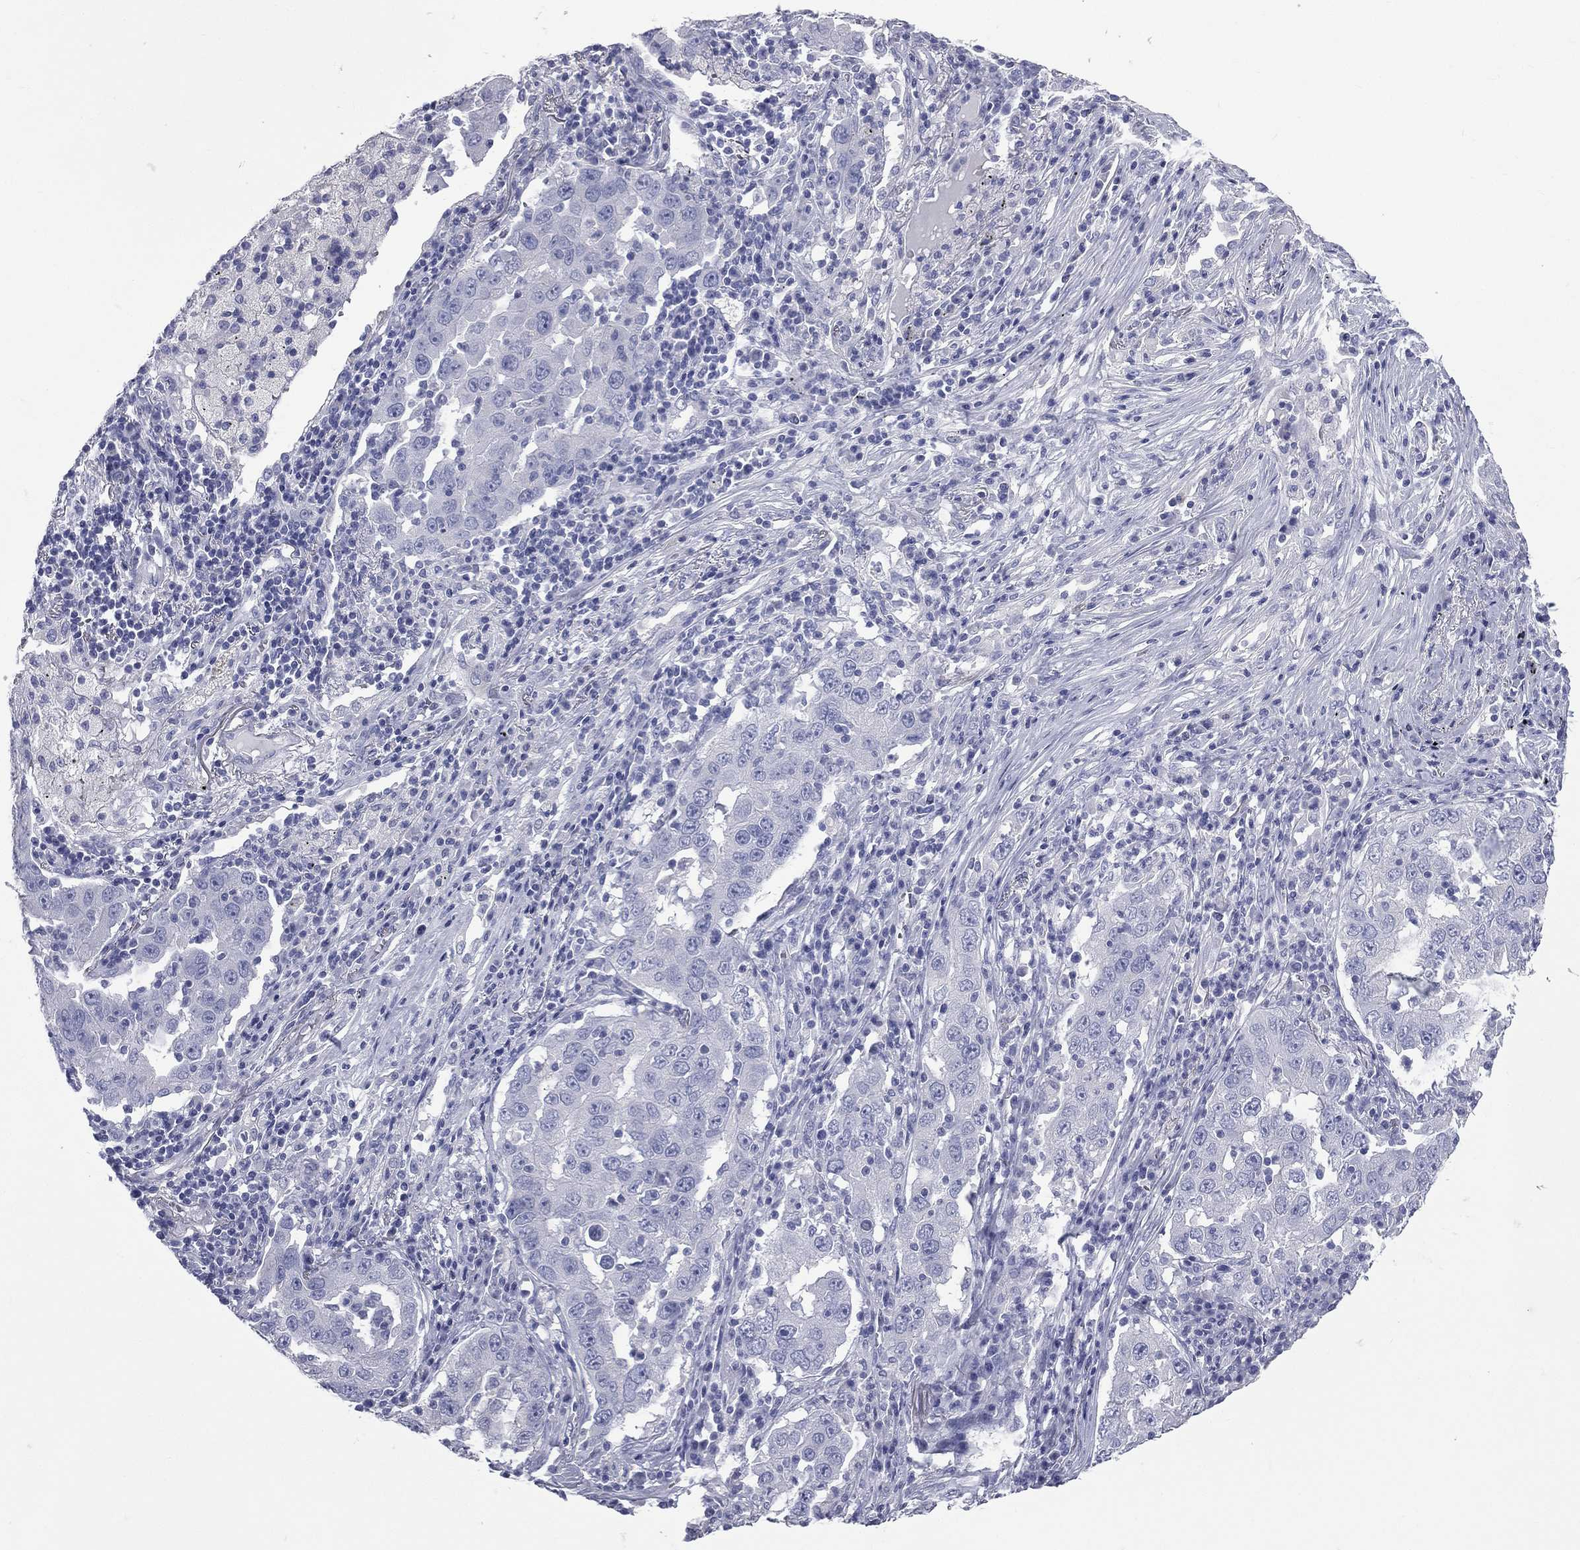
{"staining": {"intensity": "negative", "quantity": "none", "location": "none"}, "tissue": "lung cancer", "cell_type": "Tumor cells", "image_type": "cancer", "snomed": [{"axis": "morphology", "description": "Adenocarcinoma, NOS"}, {"axis": "topography", "description": "Lung"}], "caption": "Immunohistochemistry (IHC) of lung adenocarcinoma demonstrates no expression in tumor cells.", "gene": "CES2", "patient": {"sex": "male", "age": 73}}